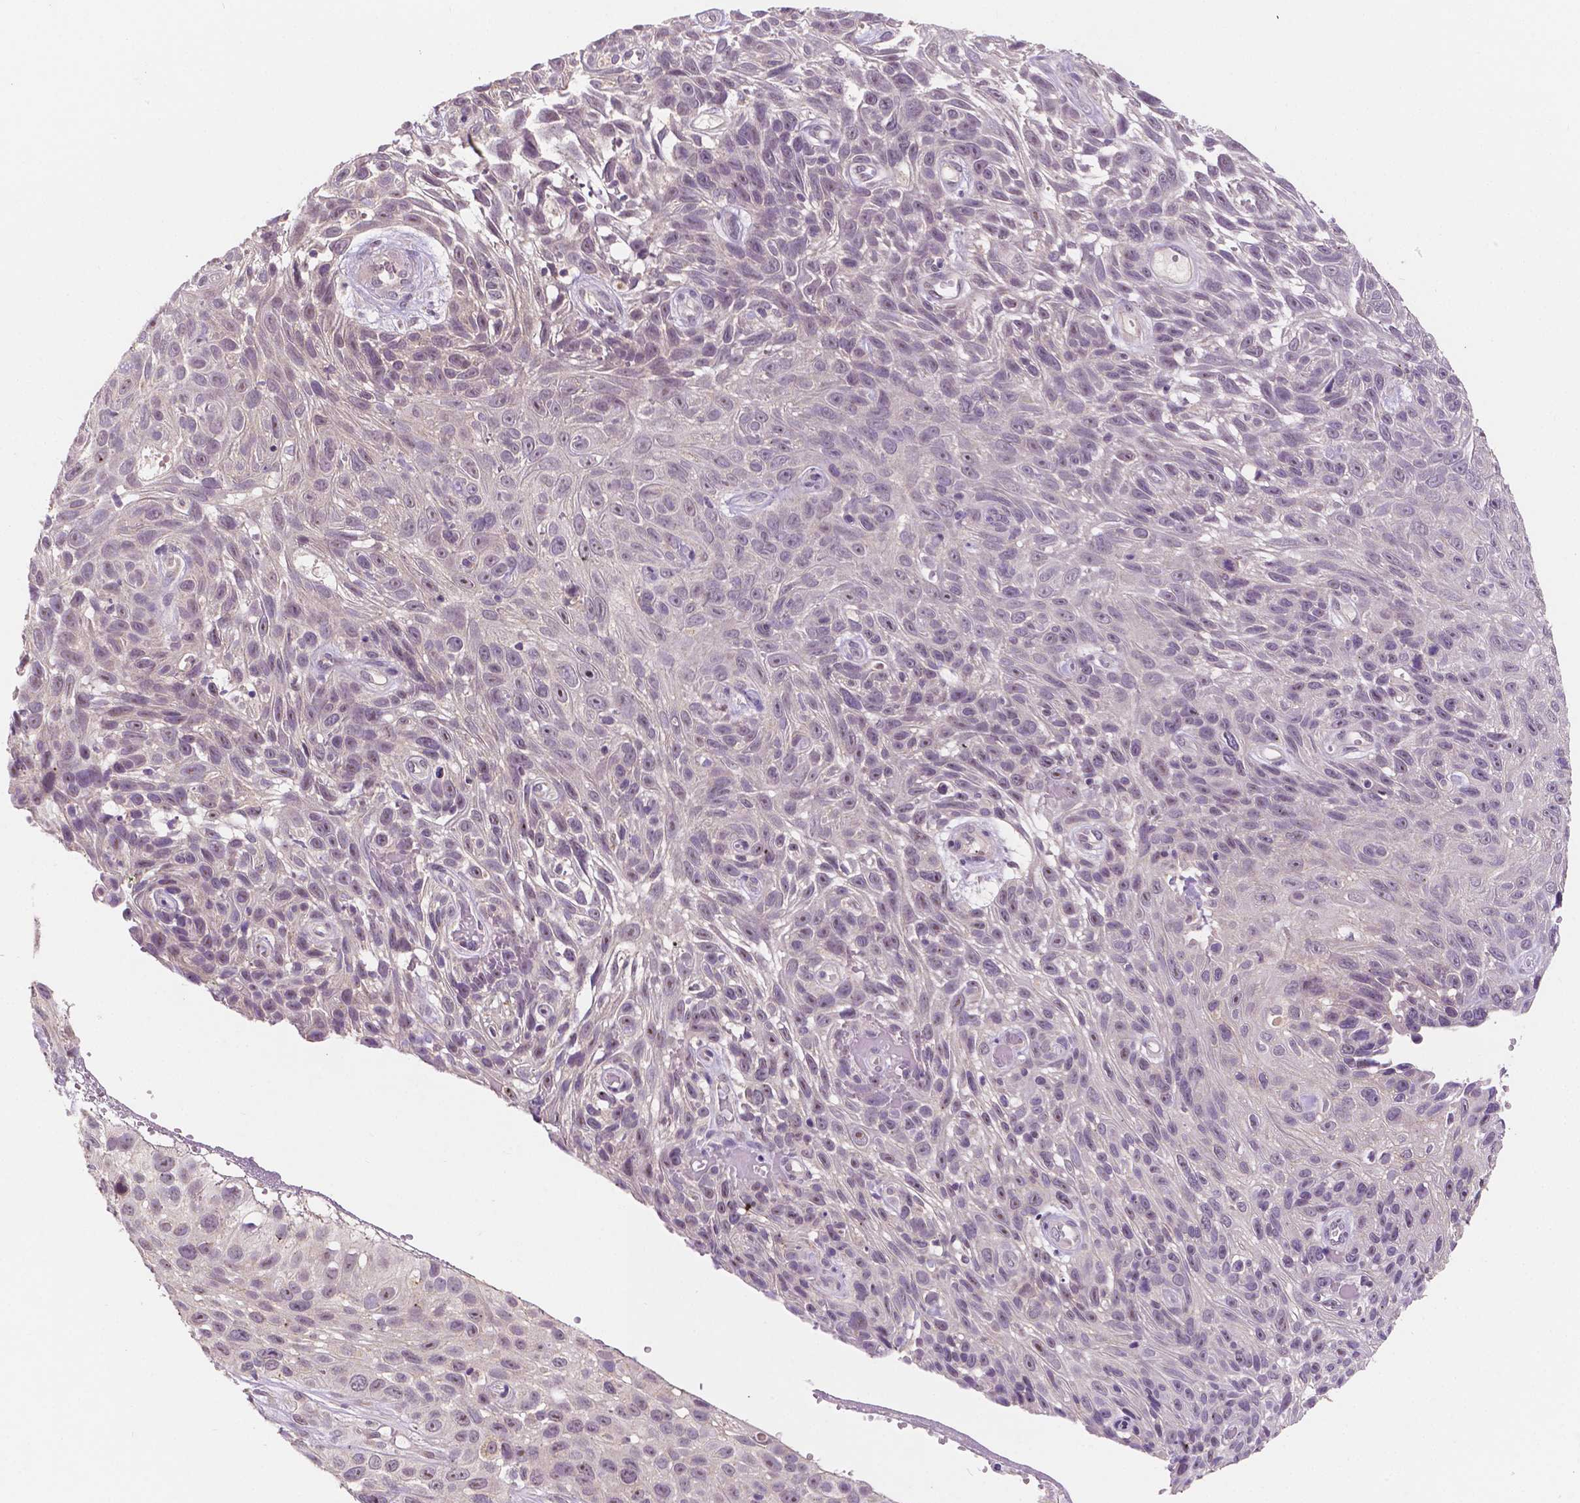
{"staining": {"intensity": "negative", "quantity": "none", "location": "none"}, "tissue": "skin cancer", "cell_type": "Tumor cells", "image_type": "cancer", "snomed": [{"axis": "morphology", "description": "Squamous cell carcinoma, NOS"}, {"axis": "topography", "description": "Skin"}], "caption": "This photomicrograph is of skin squamous cell carcinoma stained with immunohistochemistry (IHC) to label a protein in brown with the nuclei are counter-stained blue. There is no positivity in tumor cells. Nuclei are stained in blue.", "gene": "SIRT2", "patient": {"sex": "male", "age": 82}}